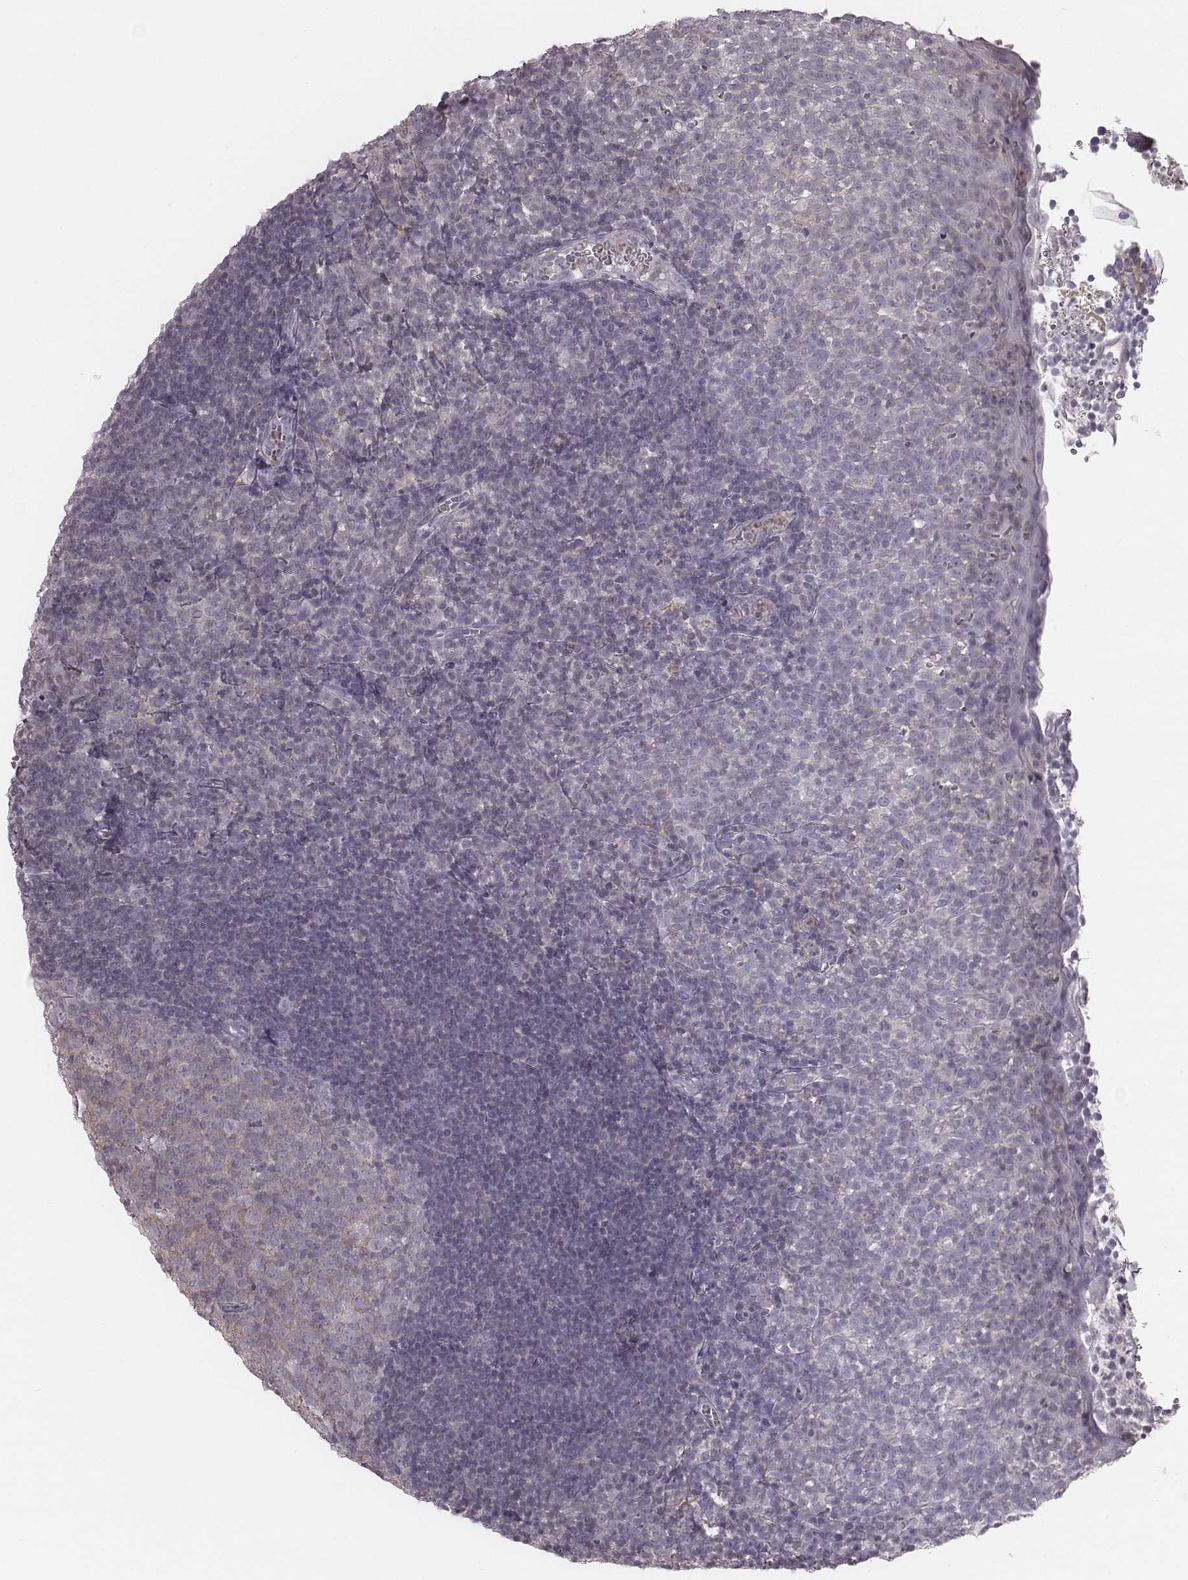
{"staining": {"intensity": "weak", "quantity": ">75%", "location": "cytoplasmic/membranous"}, "tissue": "lymph node", "cell_type": "Germinal center cells", "image_type": "normal", "snomed": [{"axis": "morphology", "description": "Normal tissue, NOS"}, {"axis": "topography", "description": "Lymph node"}], "caption": "A micrograph showing weak cytoplasmic/membranous staining in about >75% of germinal center cells in normal lymph node, as visualized by brown immunohistochemical staining.", "gene": "ENSG00000285837", "patient": {"sex": "female", "age": 21}}